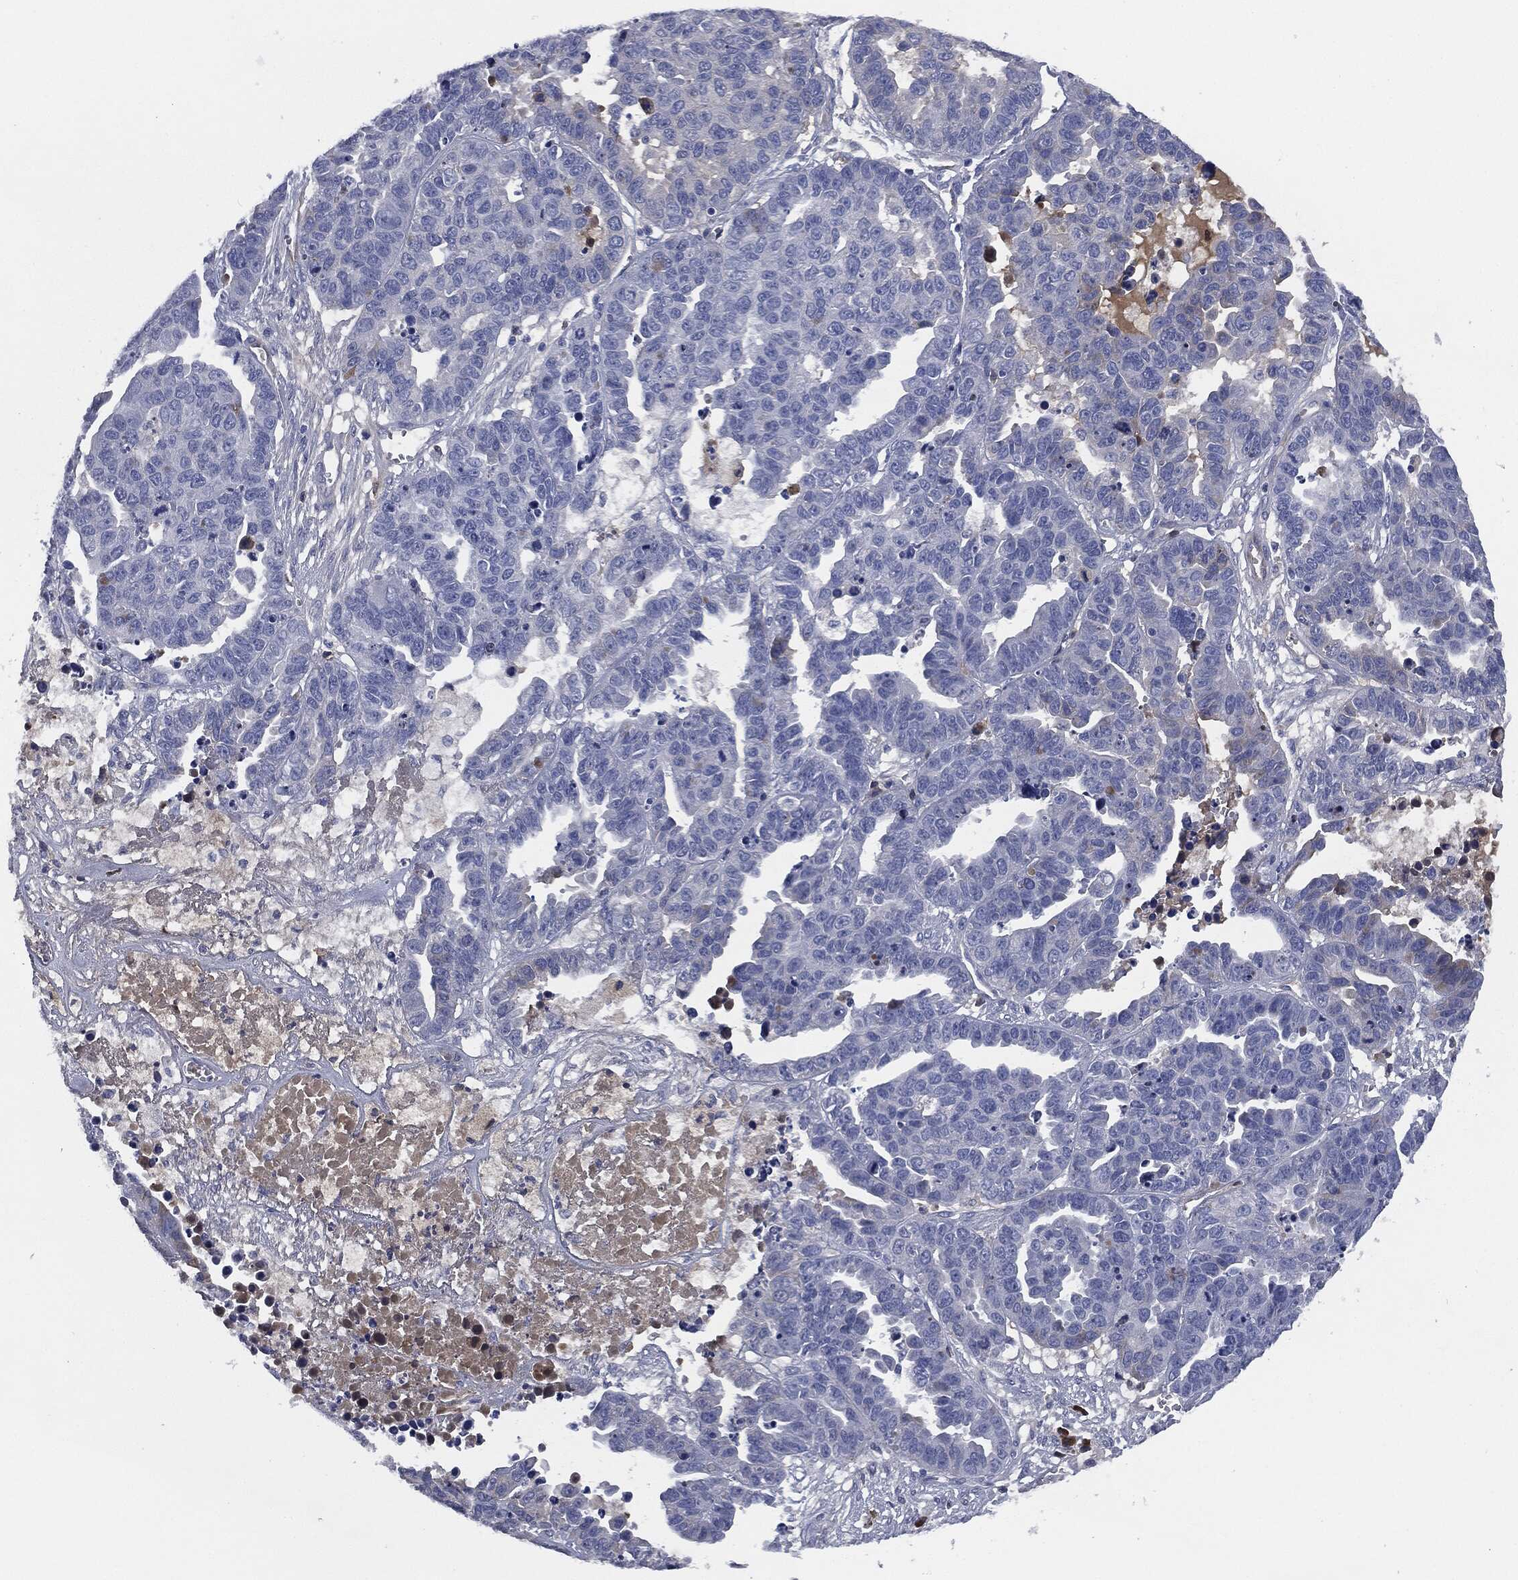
{"staining": {"intensity": "negative", "quantity": "none", "location": "none"}, "tissue": "ovarian cancer", "cell_type": "Tumor cells", "image_type": "cancer", "snomed": [{"axis": "morphology", "description": "Cystadenocarcinoma, serous, NOS"}, {"axis": "topography", "description": "Ovary"}], "caption": "IHC image of human ovarian serous cystadenocarcinoma stained for a protein (brown), which demonstrates no positivity in tumor cells.", "gene": "SIGLEC7", "patient": {"sex": "female", "age": 87}}